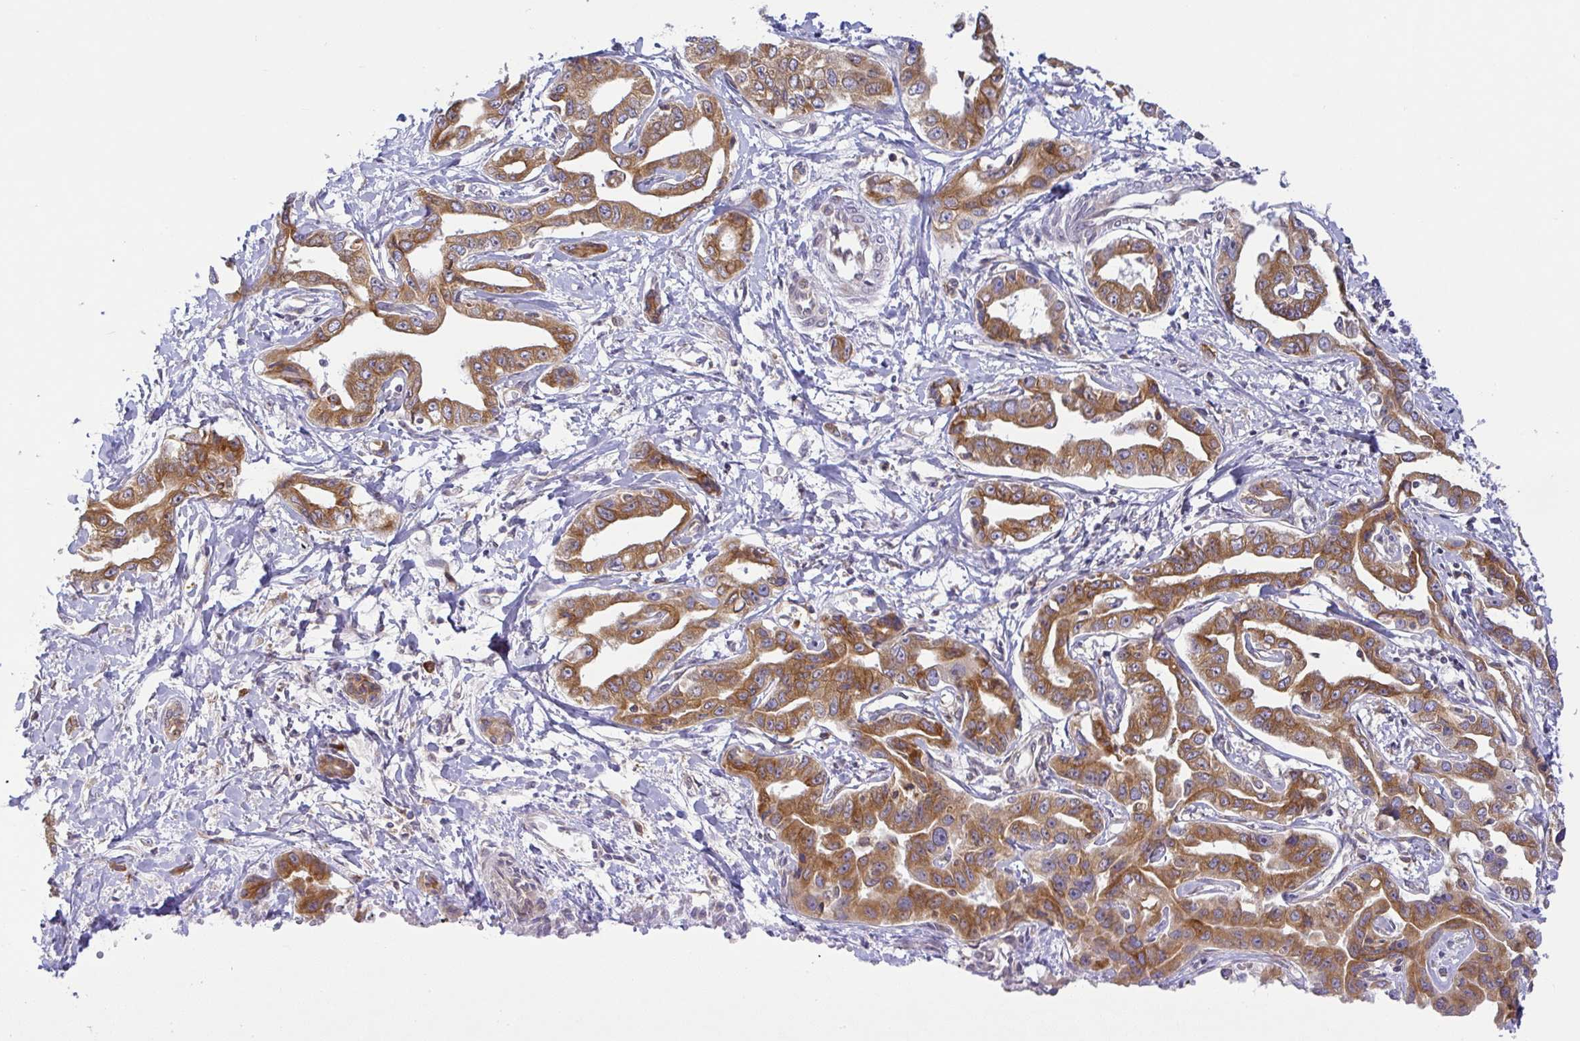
{"staining": {"intensity": "moderate", "quantity": ">75%", "location": "cytoplasmic/membranous"}, "tissue": "liver cancer", "cell_type": "Tumor cells", "image_type": "cancer", "snomed": [{"axis": "morphology", "description": "Cholangiocarcinoma"}, {"axis": "topography", "description": "Liver"}], "caption": "Immunohistochemistry (IHC) (DAB) staining of human liver cancer demonstrates moderate cytoplasmic/membranous protein staining in approximately >75% of tumor cells.", "gene": "DERL2", "patient": {"sex": "male", "age": 59}}